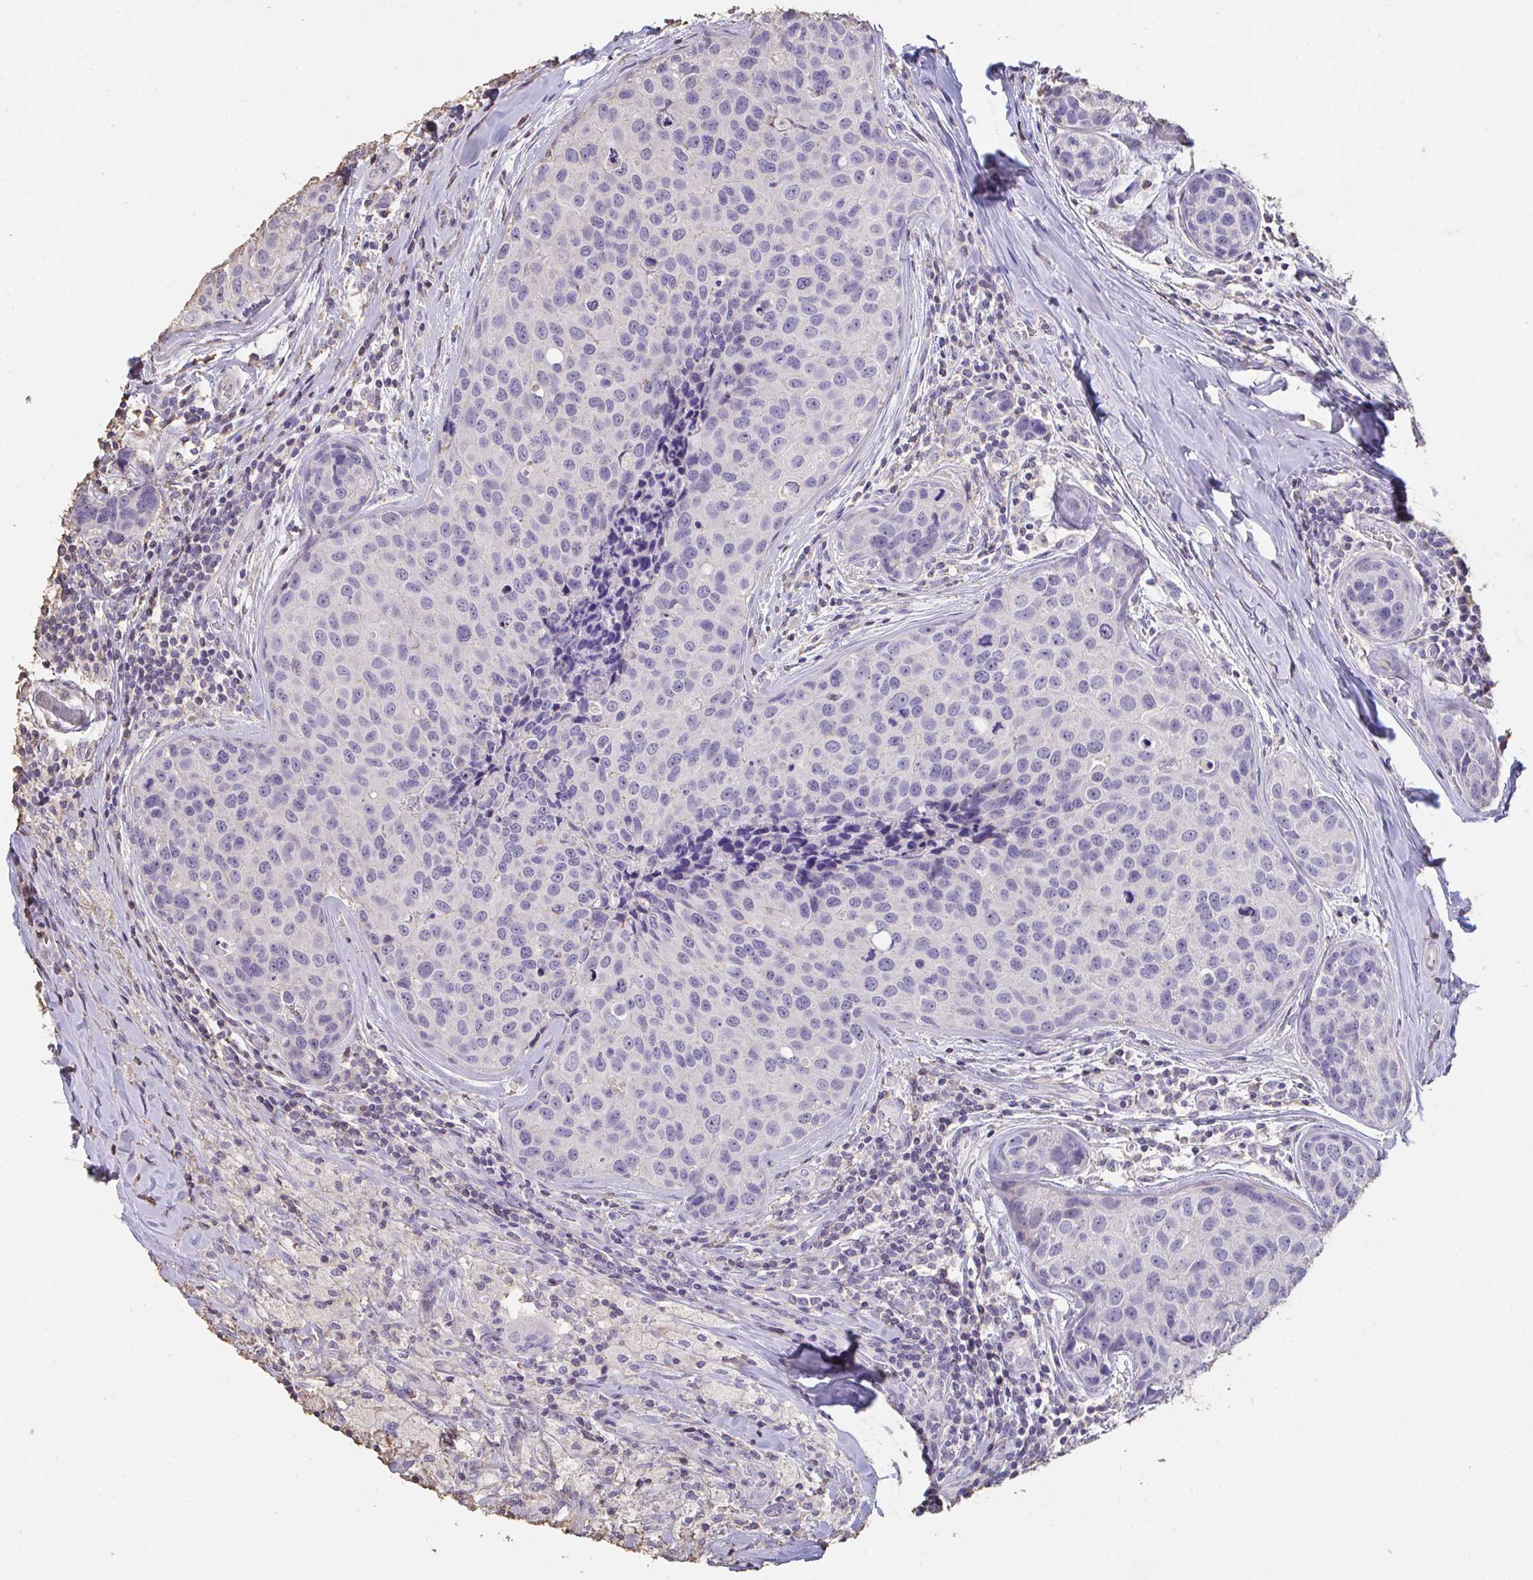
{"staining": {"intensity": "negative", "quantity": "none", "location": "none"}, "tissue": "breast cancer", "cell_type": "Tumor cells", "image_type": "cancer", "snomed": [{"axis": "morphology", "description": "Duct carcinoma"}, {"axis": "topography", "description": "Breast"}], "caption": "Immunohistochemistry image of neoplastic tissue: infiltrating ductal carcinoma (breast) stained with DAB exhibits no significant protein staining in tumor cells.", "gene": "IL23R", "patient": {"sex": "female", "age": 24}}